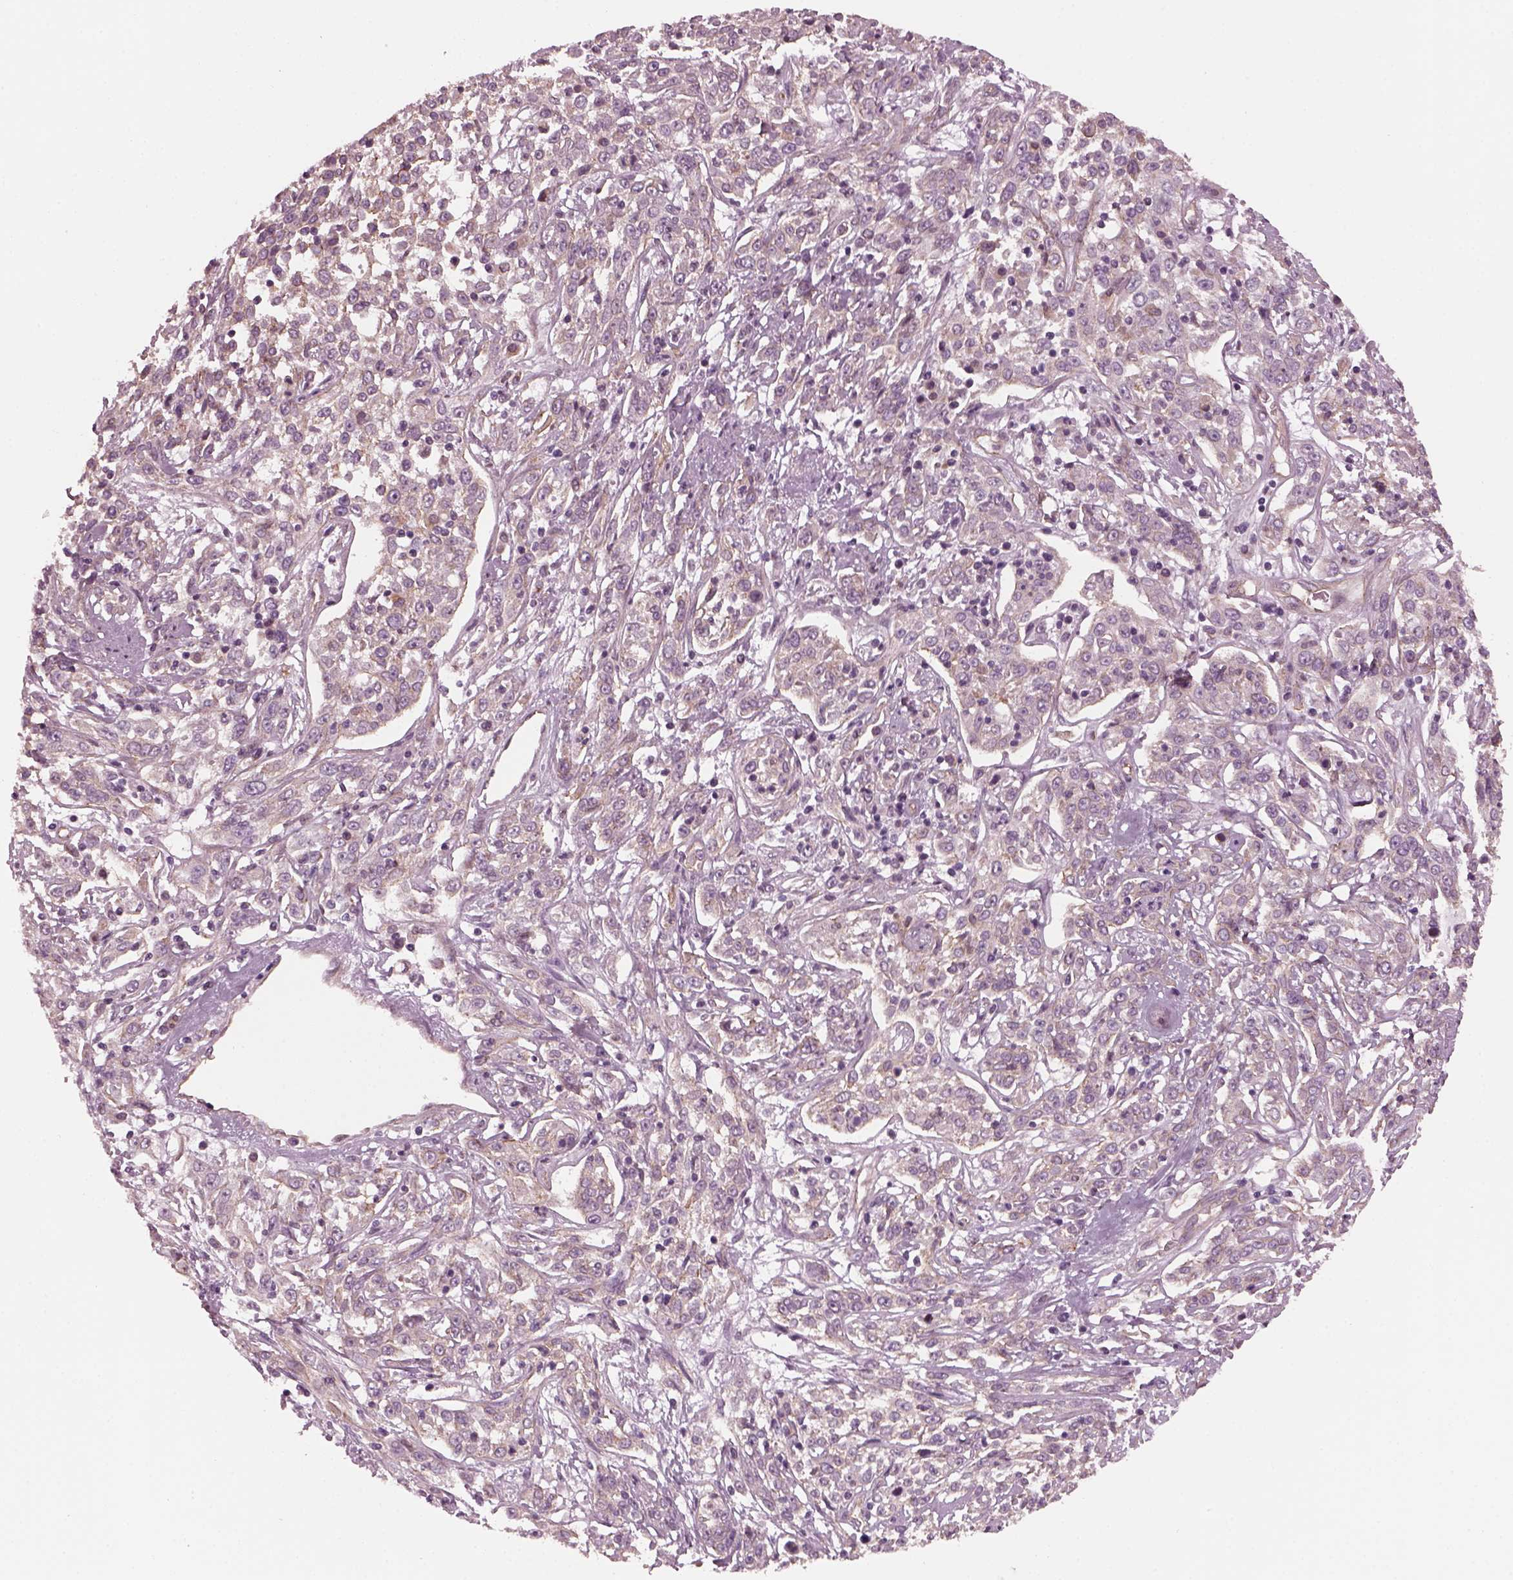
{"staining": {"intensity": "negative", "quantity": "none", "location": "none"}, "tissue": "cervical cancer", "cell_type": "Tumor cells", "image_type": "cancer", "snomed": [{"axis": "morphology", "description": "Adenocarcinoma, NOS"}, {"axis": "topography", "description": "Cervix"}], "caption": "The histopathology image displays no significant expression in tumor cells of cervical cancer.", "gene": "ODAD1", "patient": {"sex": "female", "age": 40}}